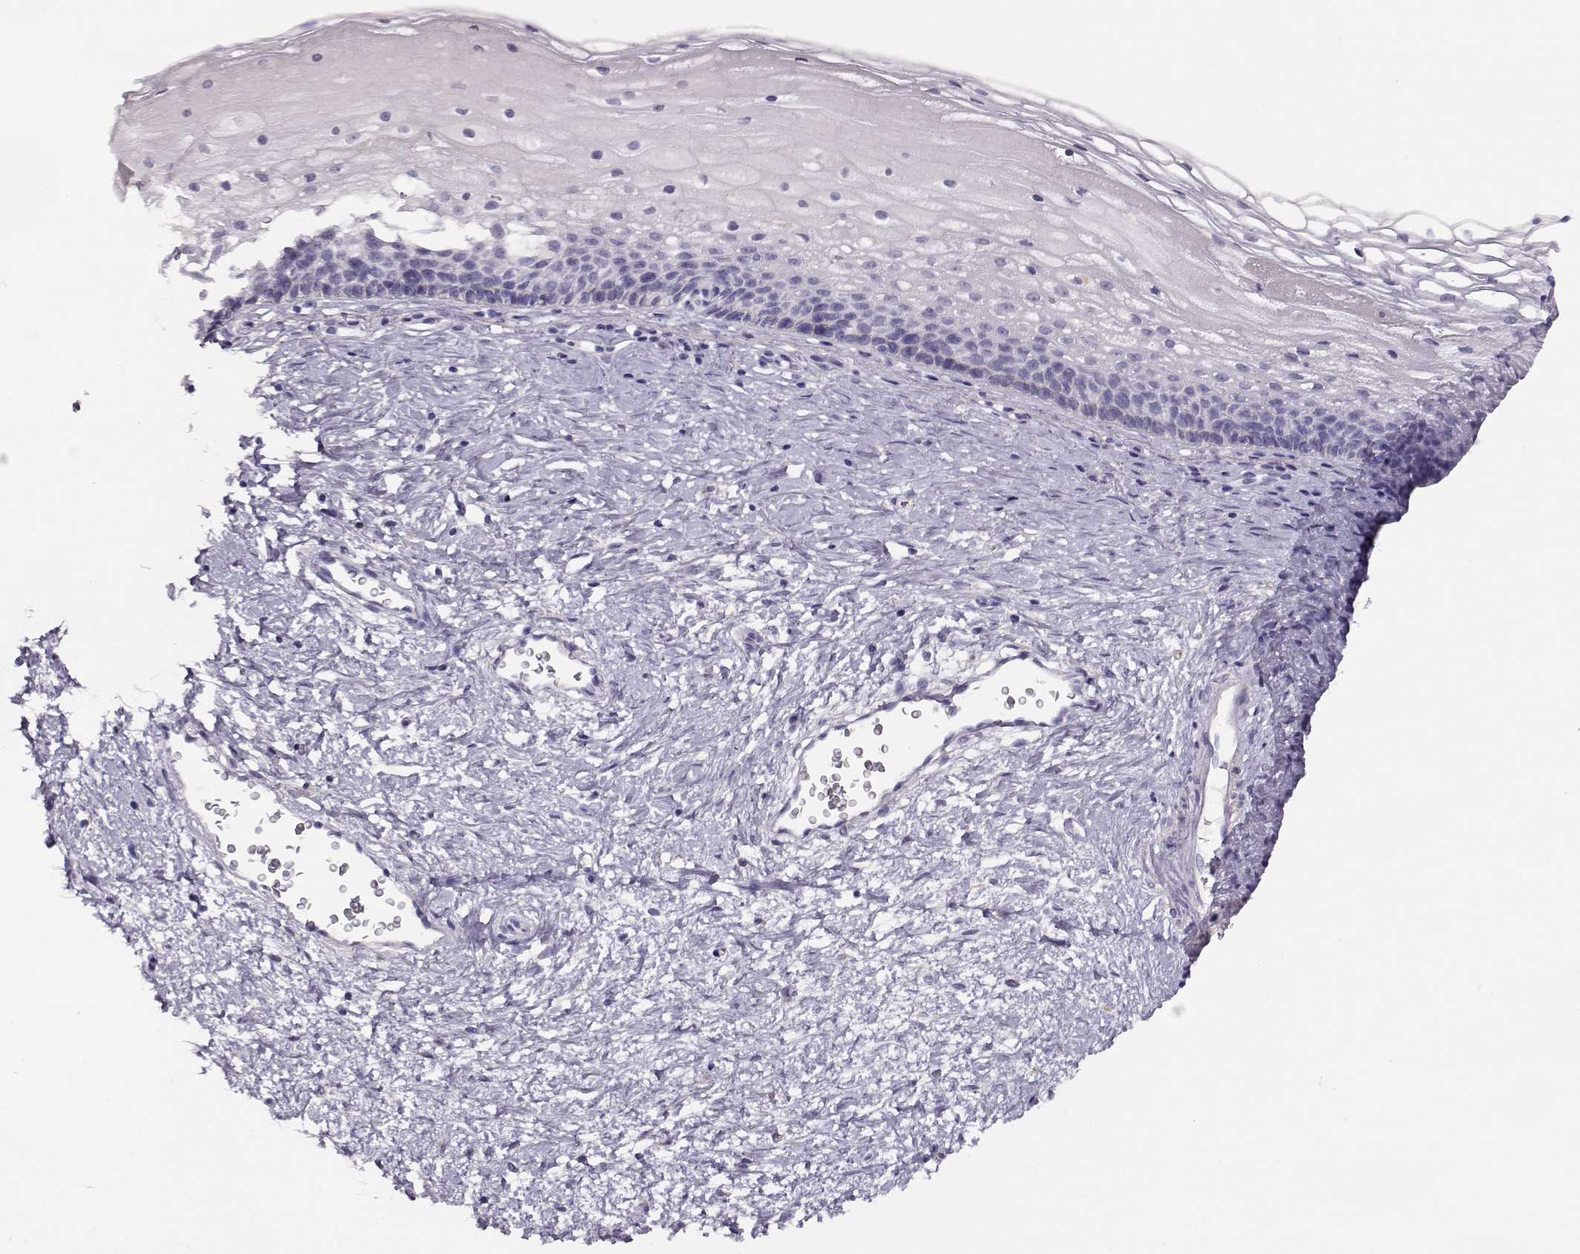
{"staining": {"intensity": "negative", "quantity": "none", "location": "none"}, "tissue": "cervix", "cell_type": "Glandular cells", "image_type": "normal", "snomed": [{"axis": "morphology", "description": "Normal tissue, NOS"}, {"axis": "topography", "description": "Cervix"}], "caption": "The image displays no staining of glandular cells in benign cervix. (DAB (3,3'-diaminobenzidine) IHC, high magnification).", "gene": "RBM44", "patient": {"sex": "female", "age": 34}}